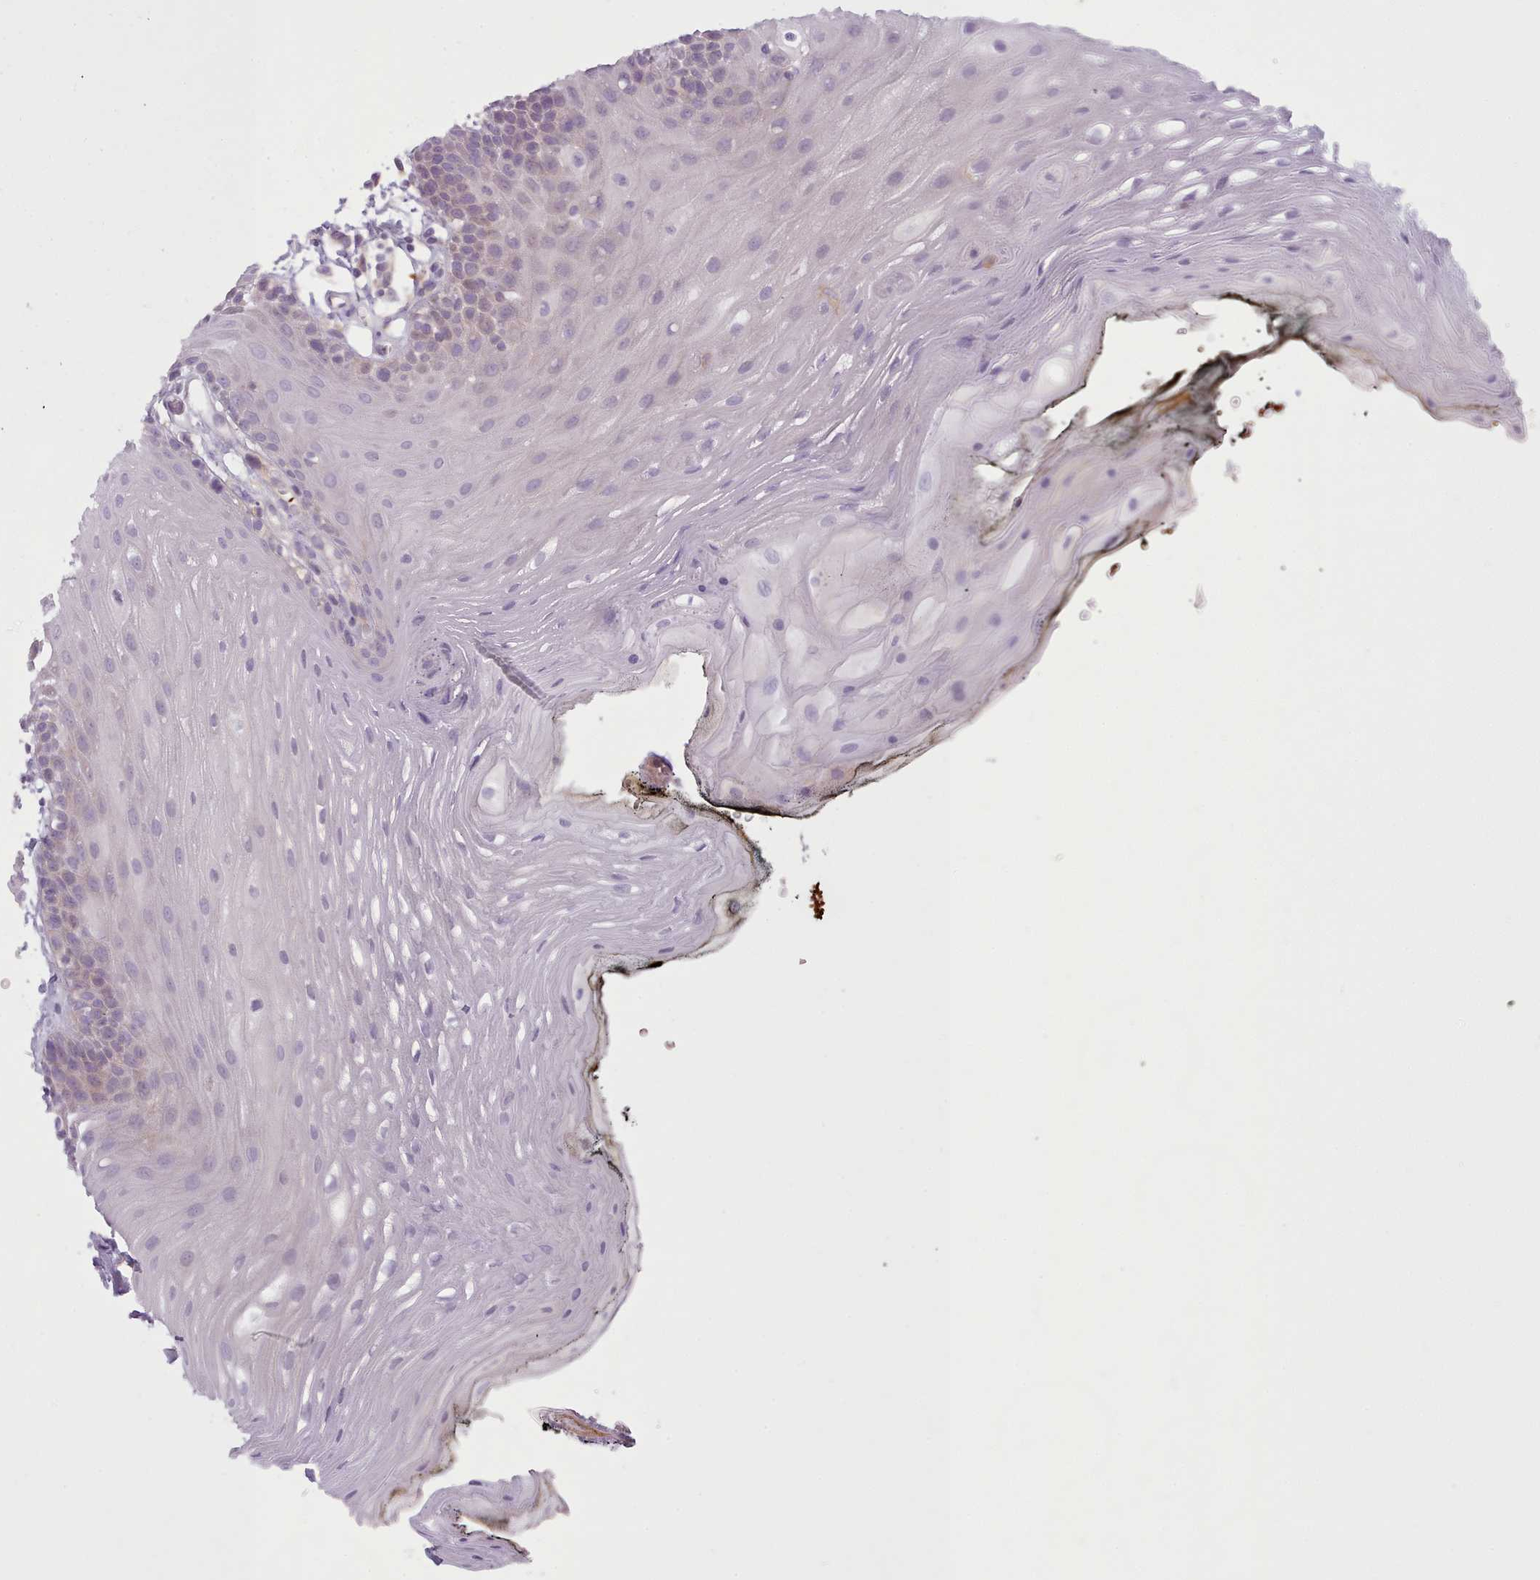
{"staining": {"intensity": "weak", "quantity": "<25%", "location": "cytoplasmic/membranous"}, "tissue": "oral mucosa", "cell_type": "Squamous epithelial cells", "image_type": "normal", "snomed": [{"axis": "morphology", "description": "Normal tissue, NOS"}, {"axis": "topography", "description": "Oral tissue"}, {"axis": "topography", "description": "Tounge, NOS"}], "caption": "Immunohistochemistry micrograph of benign oral mucosa stained for a protein (brown), which shows no staining in squamous epithelial cells.", "gene": "NDST2", "patient": {"sex": "female", "age": 81}}